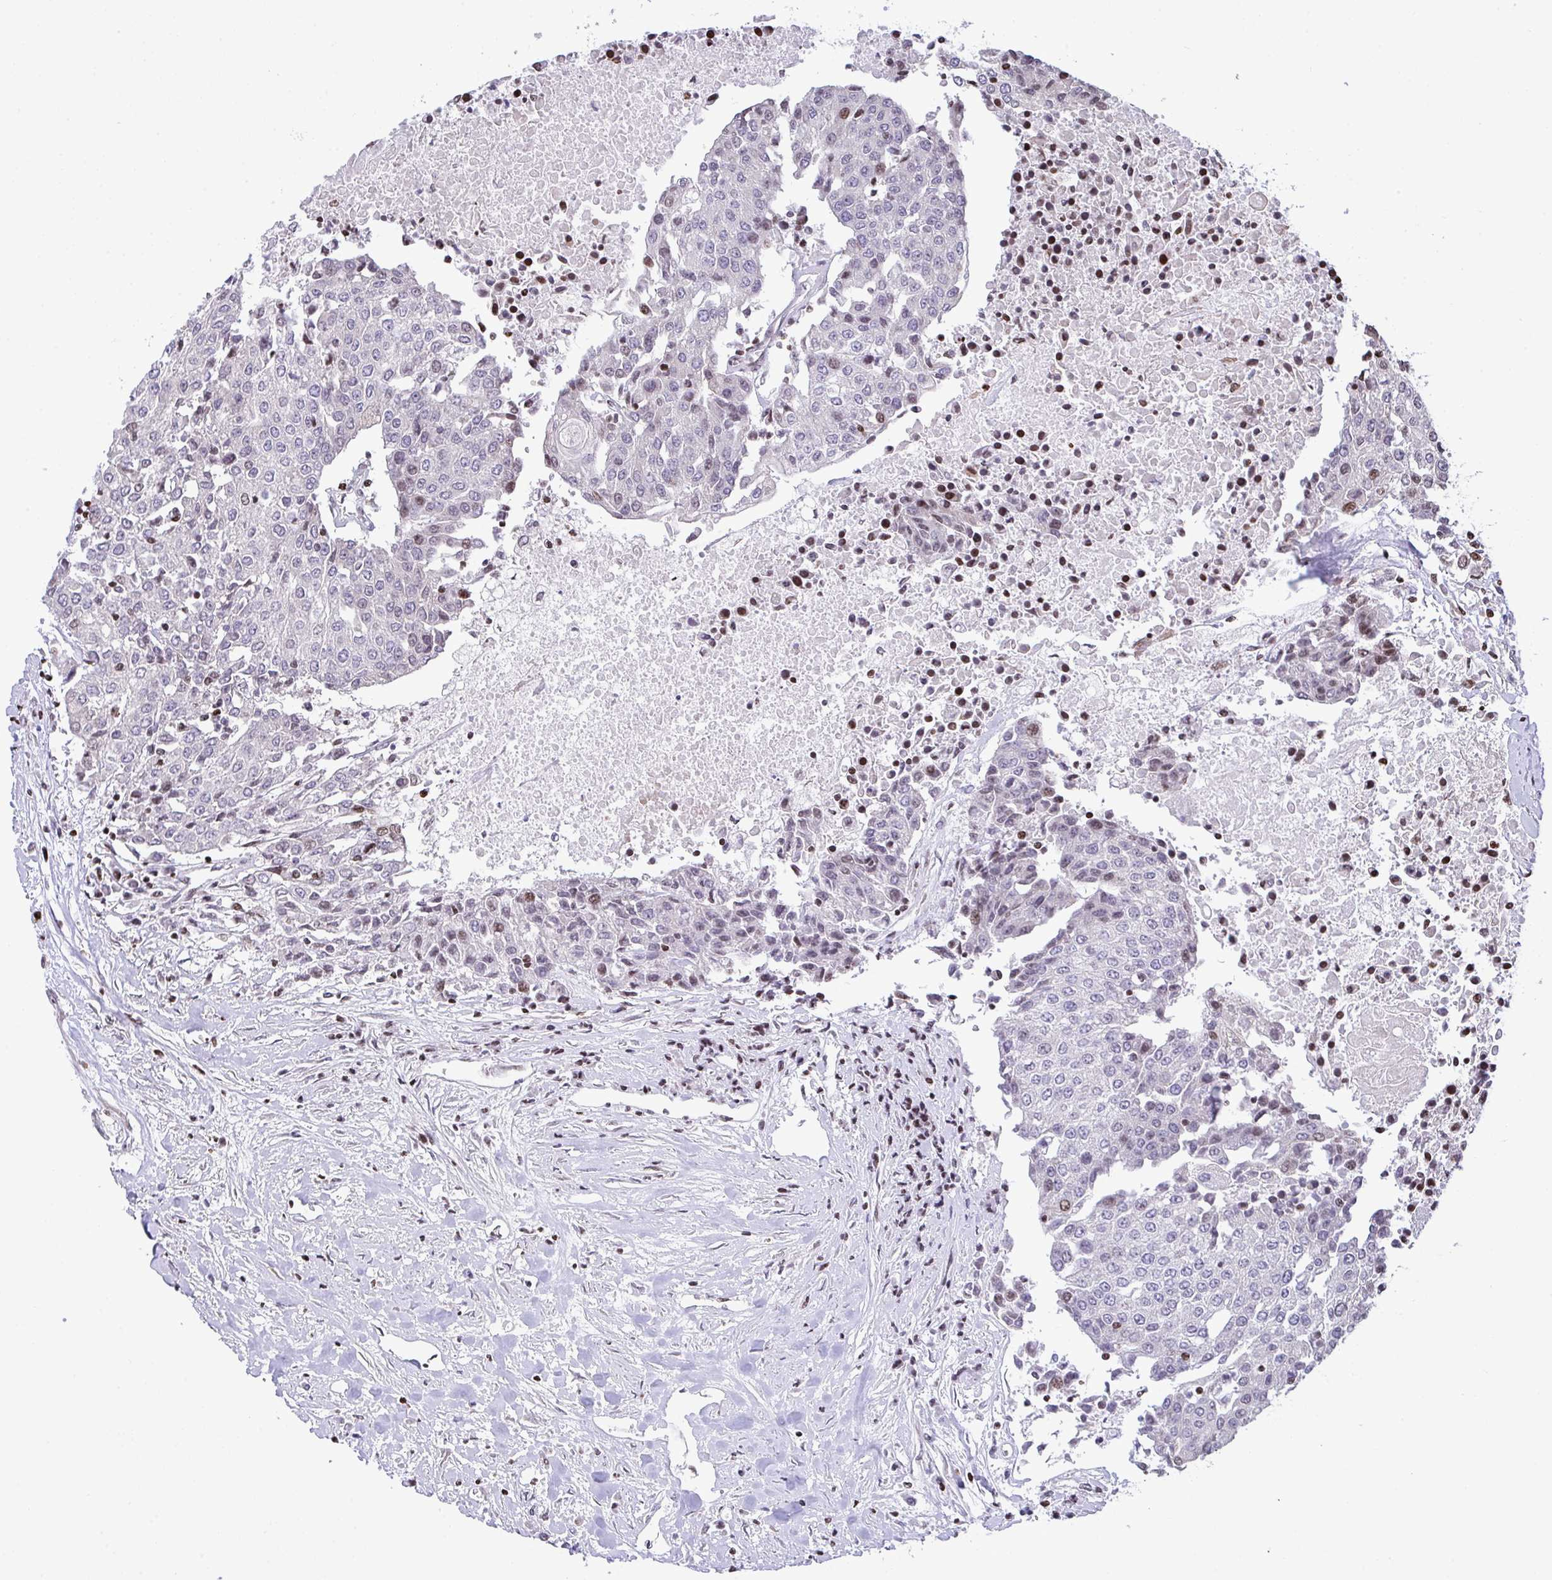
{"staining": {"intensity": "weak", "quantity": "<25%", "location": "nuclear"}, "tissue": "urothelial cancer", "cell_type": "Tumor cells", "image_type": "cancer", "snomed": [{"axis": "morphology", "description": "Urothelial carcinoma, High grade"}, {"axis": "topography", "description": "Urinary bladder"}], "caption": "Immunohistochemical staining of urothelial cancer shows no significant positivity in tumor cells. (IHC, brightfield microscopy, high magnification).", "gene": "RAPGEF5", "patient": {"sex": "female", "age": 85}}